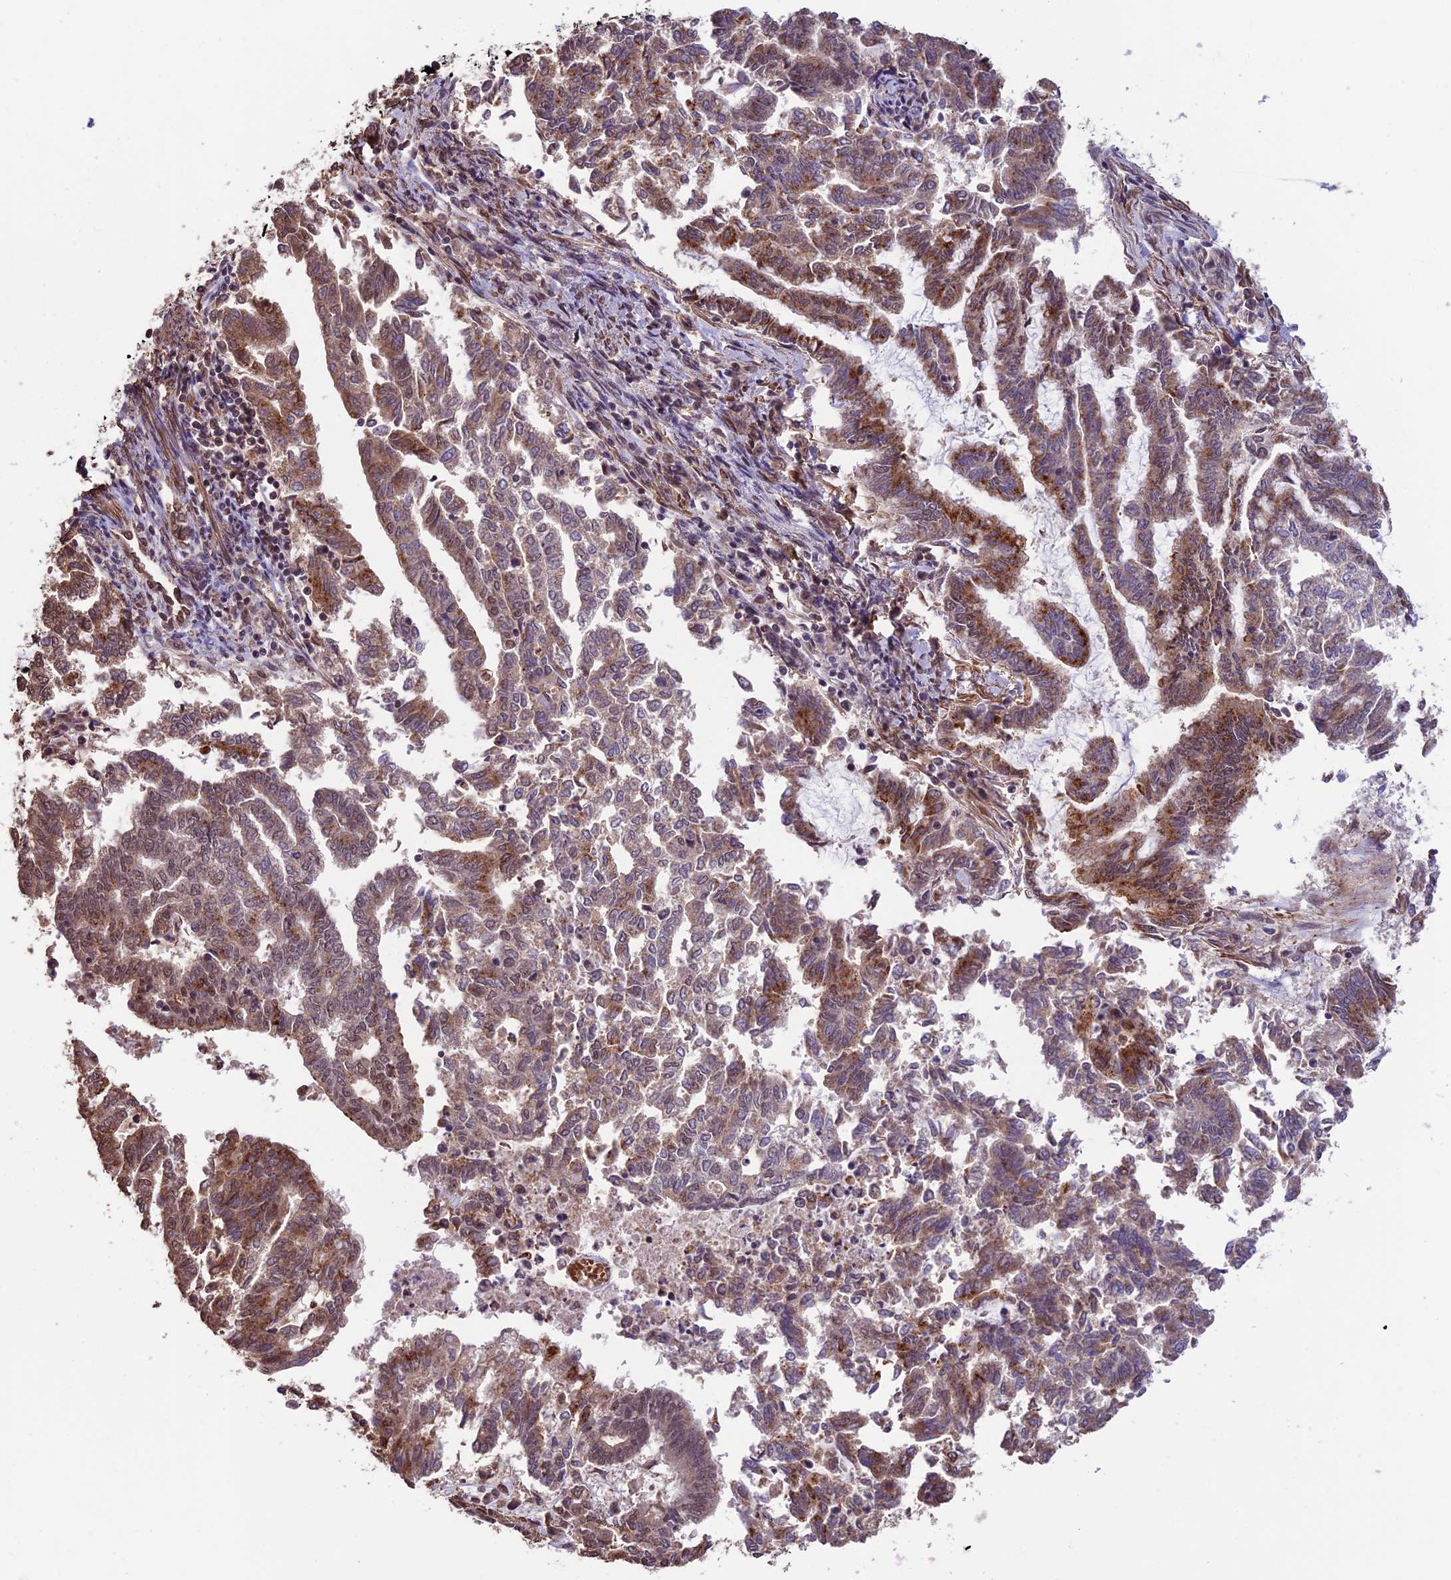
{"staining": {"intensity": "moderate", "quantity": ">75%", "location": "cytoplasmic/membranous"}, "tissue": "endometrial cancer", "cell_type": "Tumor cells", "image_type": "cancer", "snomed": [{"axis": "morphology", "description": "Adenocarcinoma, NOS"}, {"axis": "topography", "description": "Endometrium"}], "caption": "About >75% of tumor cells in human endometrial cancer exhibit moderate cytoplasmic/membranous protein expression as visualized by brown immunohistochemical staining.", "gene": "CABIN1", "patient": {"sex": "female", "age": 79}}